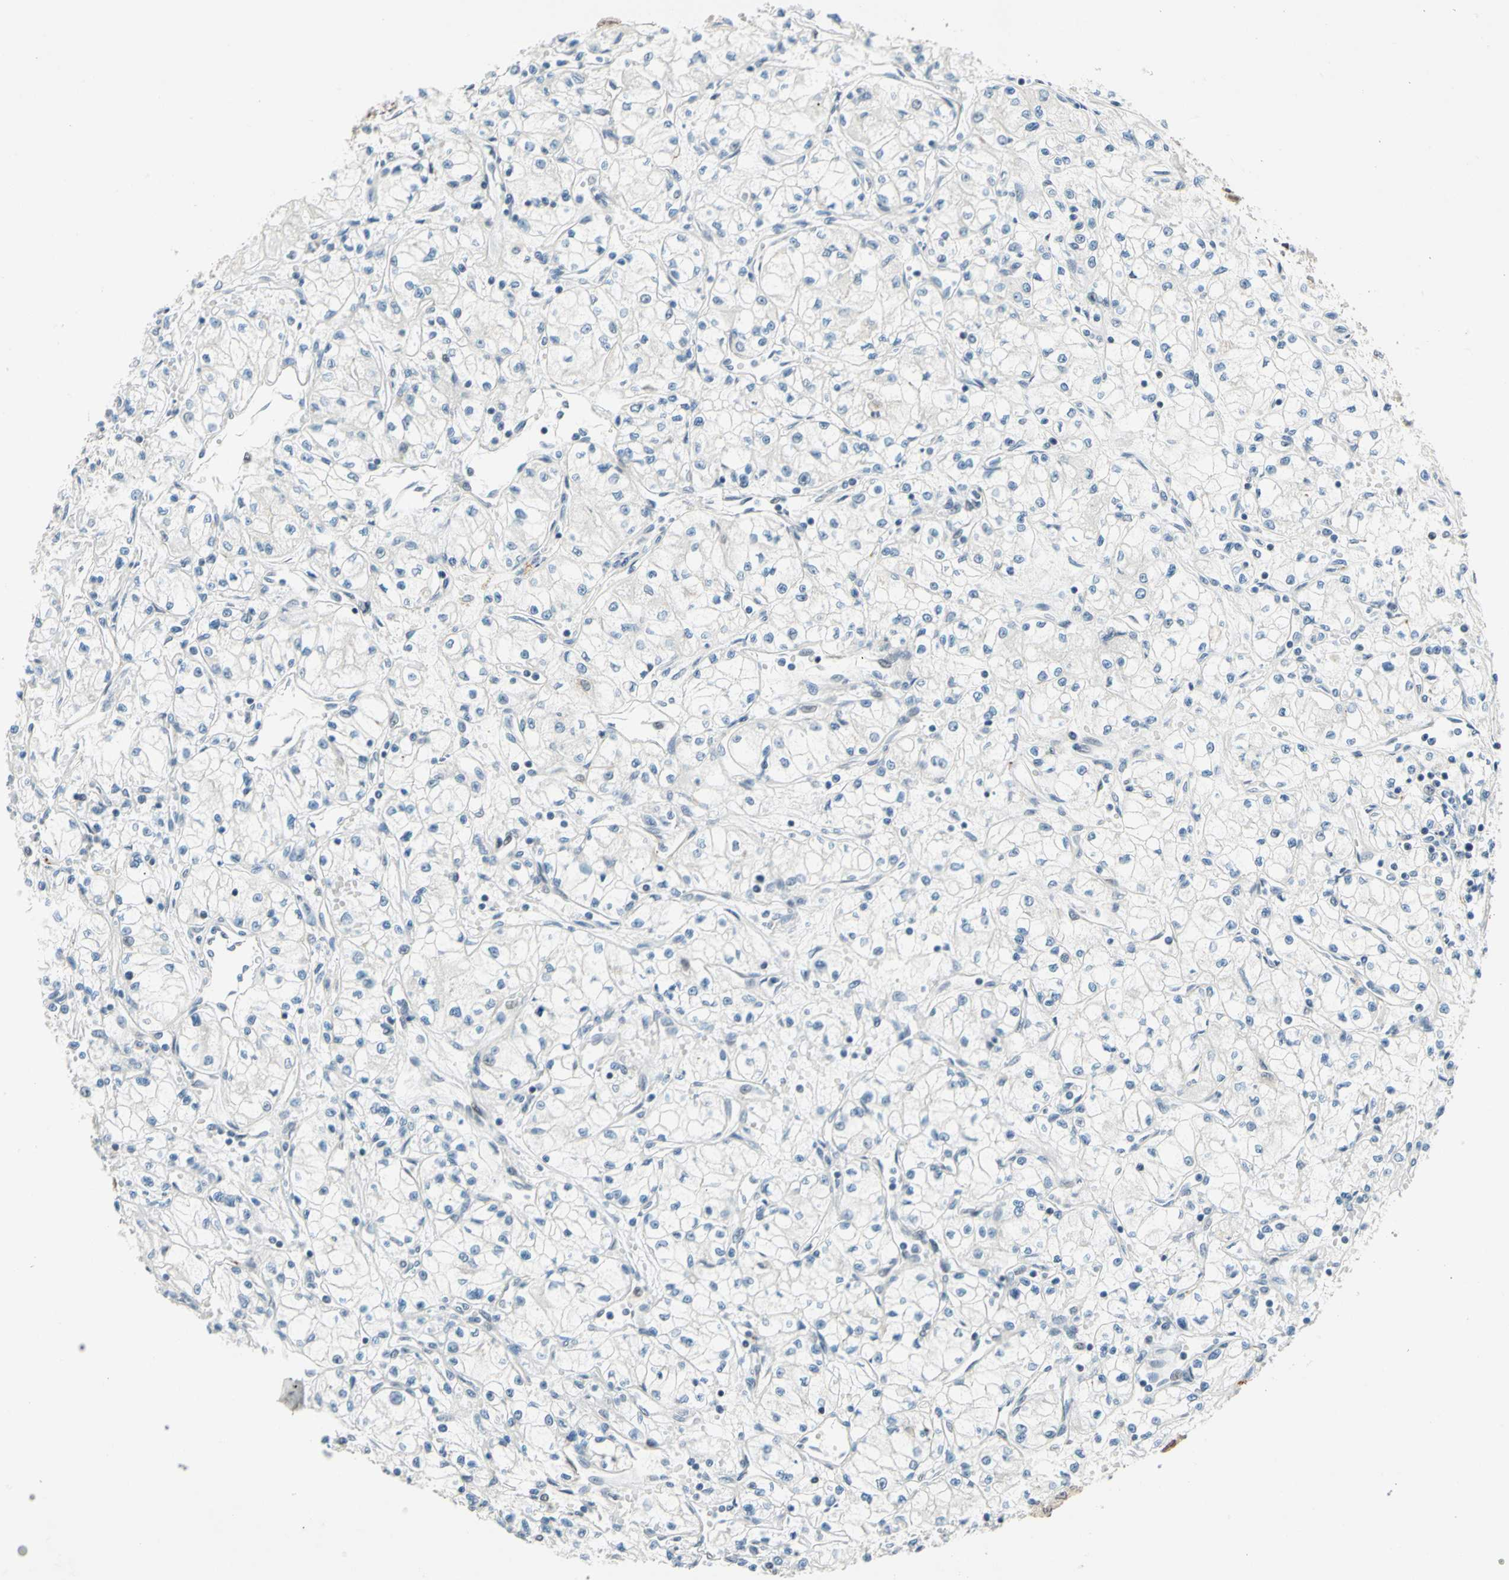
{"staining": {"intensity": "negative", "quantity": "none", "location": "none"}, "tissue": "renal cancer", "cell_type": "Tumor cells", "image_type": "cancer", "snomed": [{"axis": "morphology", "description": "Normal tissue, NOS"}, {"axis": "morphology", "description": "Adenocarcinoma, NOS"}, {"axis": "topography", "description": "Kidney"}], "caption": "A micrograph of renal adenocarcinoma stained for a protein shows no brown staining in tumor cells. The staining is performed using DAB (3,3'-diaminobenzidine) brown chromogen with nuclei counter-stained in using hematoxylin.", "gene": "POGZ", "patient": {"sex": "male", "age": 59}}